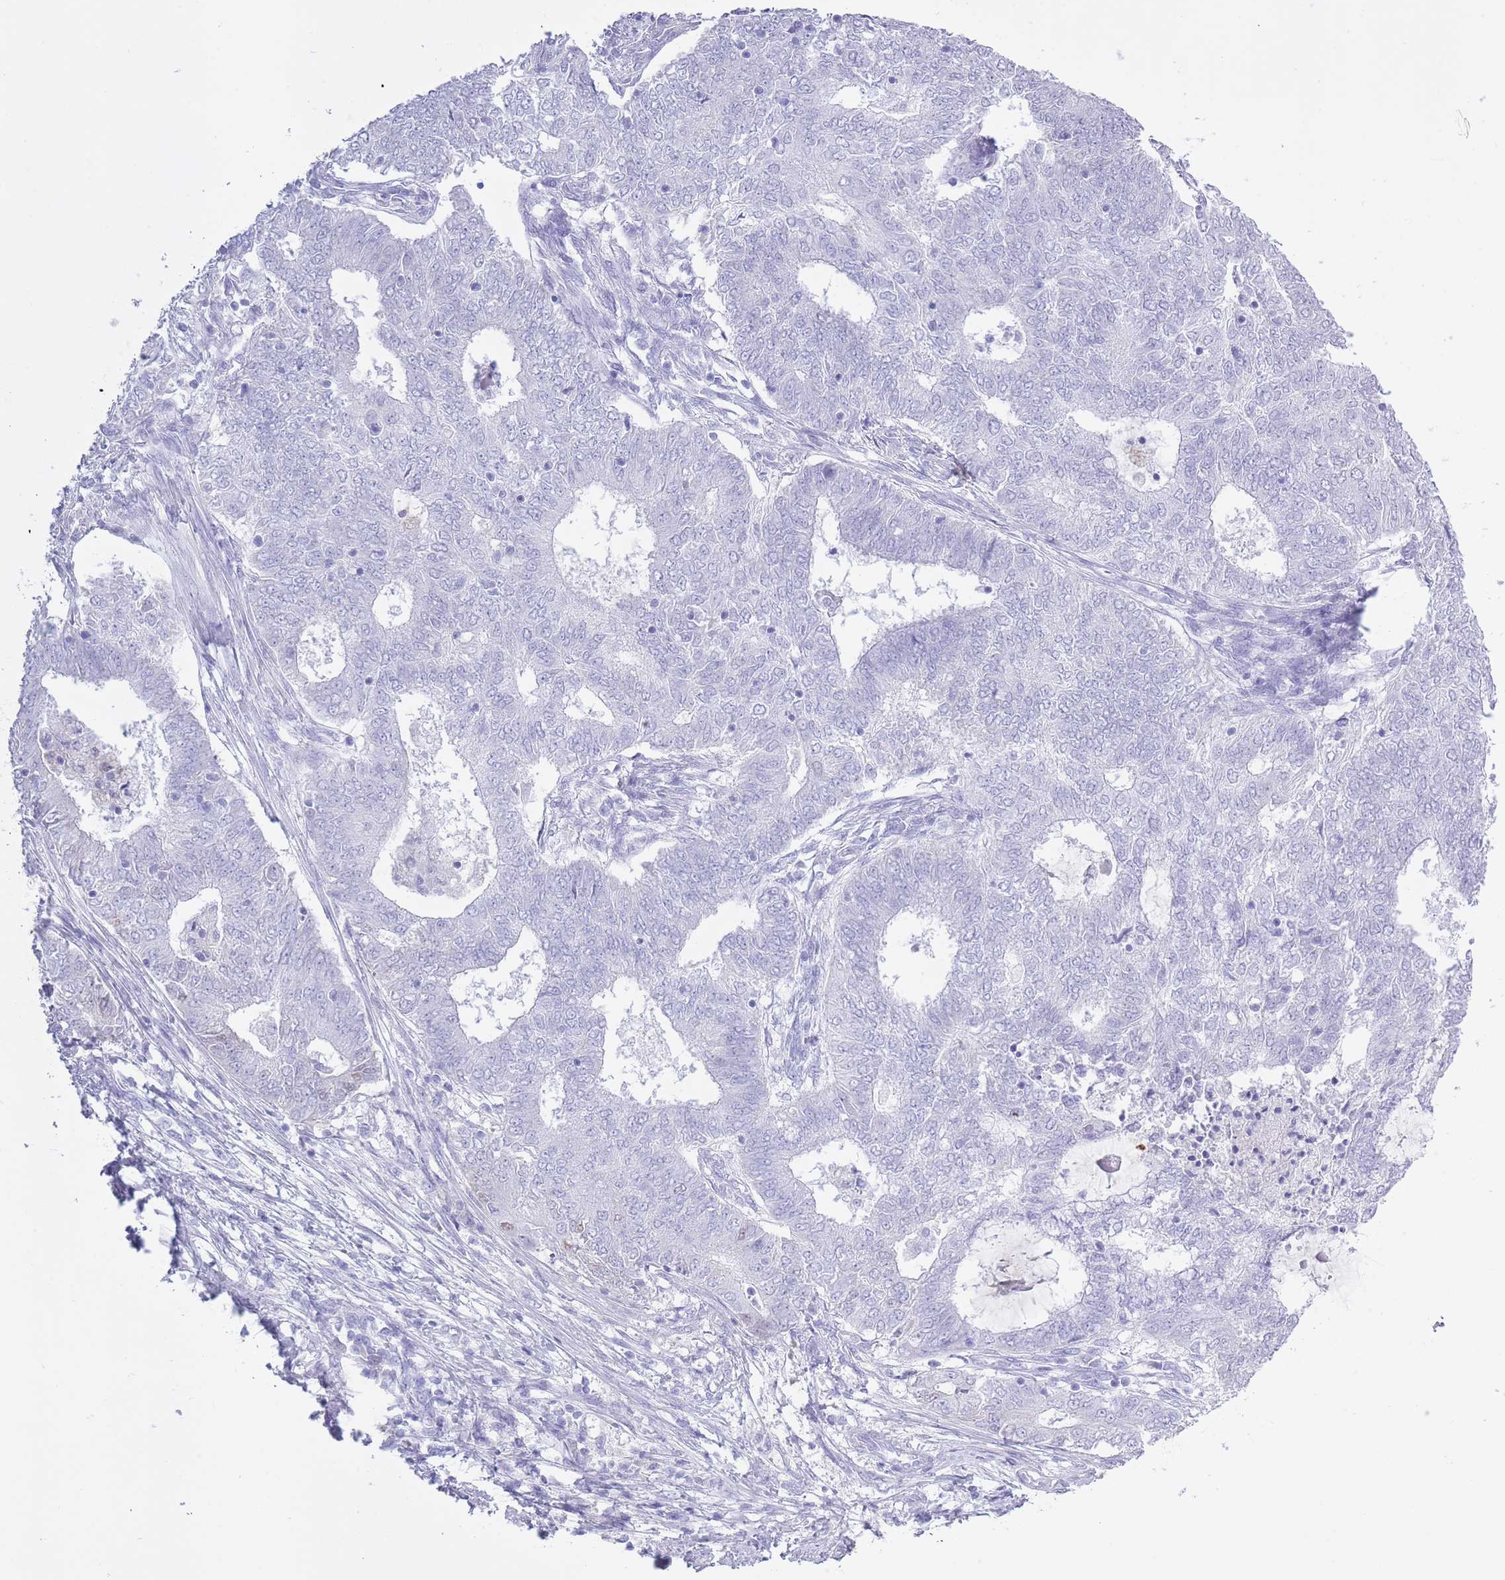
{"staining": {"intensity": "negative", "quantity": "none", "location": "none"}, "tissue": "endometrial cancer", "cell_type": "Tumor cells", "image_type": "cancer", "snomed": [{"axis": "morphology", "description": "Adenocarcinoma, NOS"}, {"axis": "topography", "description": "Endometrium"}], "caption": "This image is of adenocarcinoma (endometrial) stained with immunohistochemistry (IHC) to label a protein in brown with the nuclei are counter-stained blue. There is no expression in tumor cells.", "gene": "AP3S2", "patient": {"sex": "female", "age": 62}}